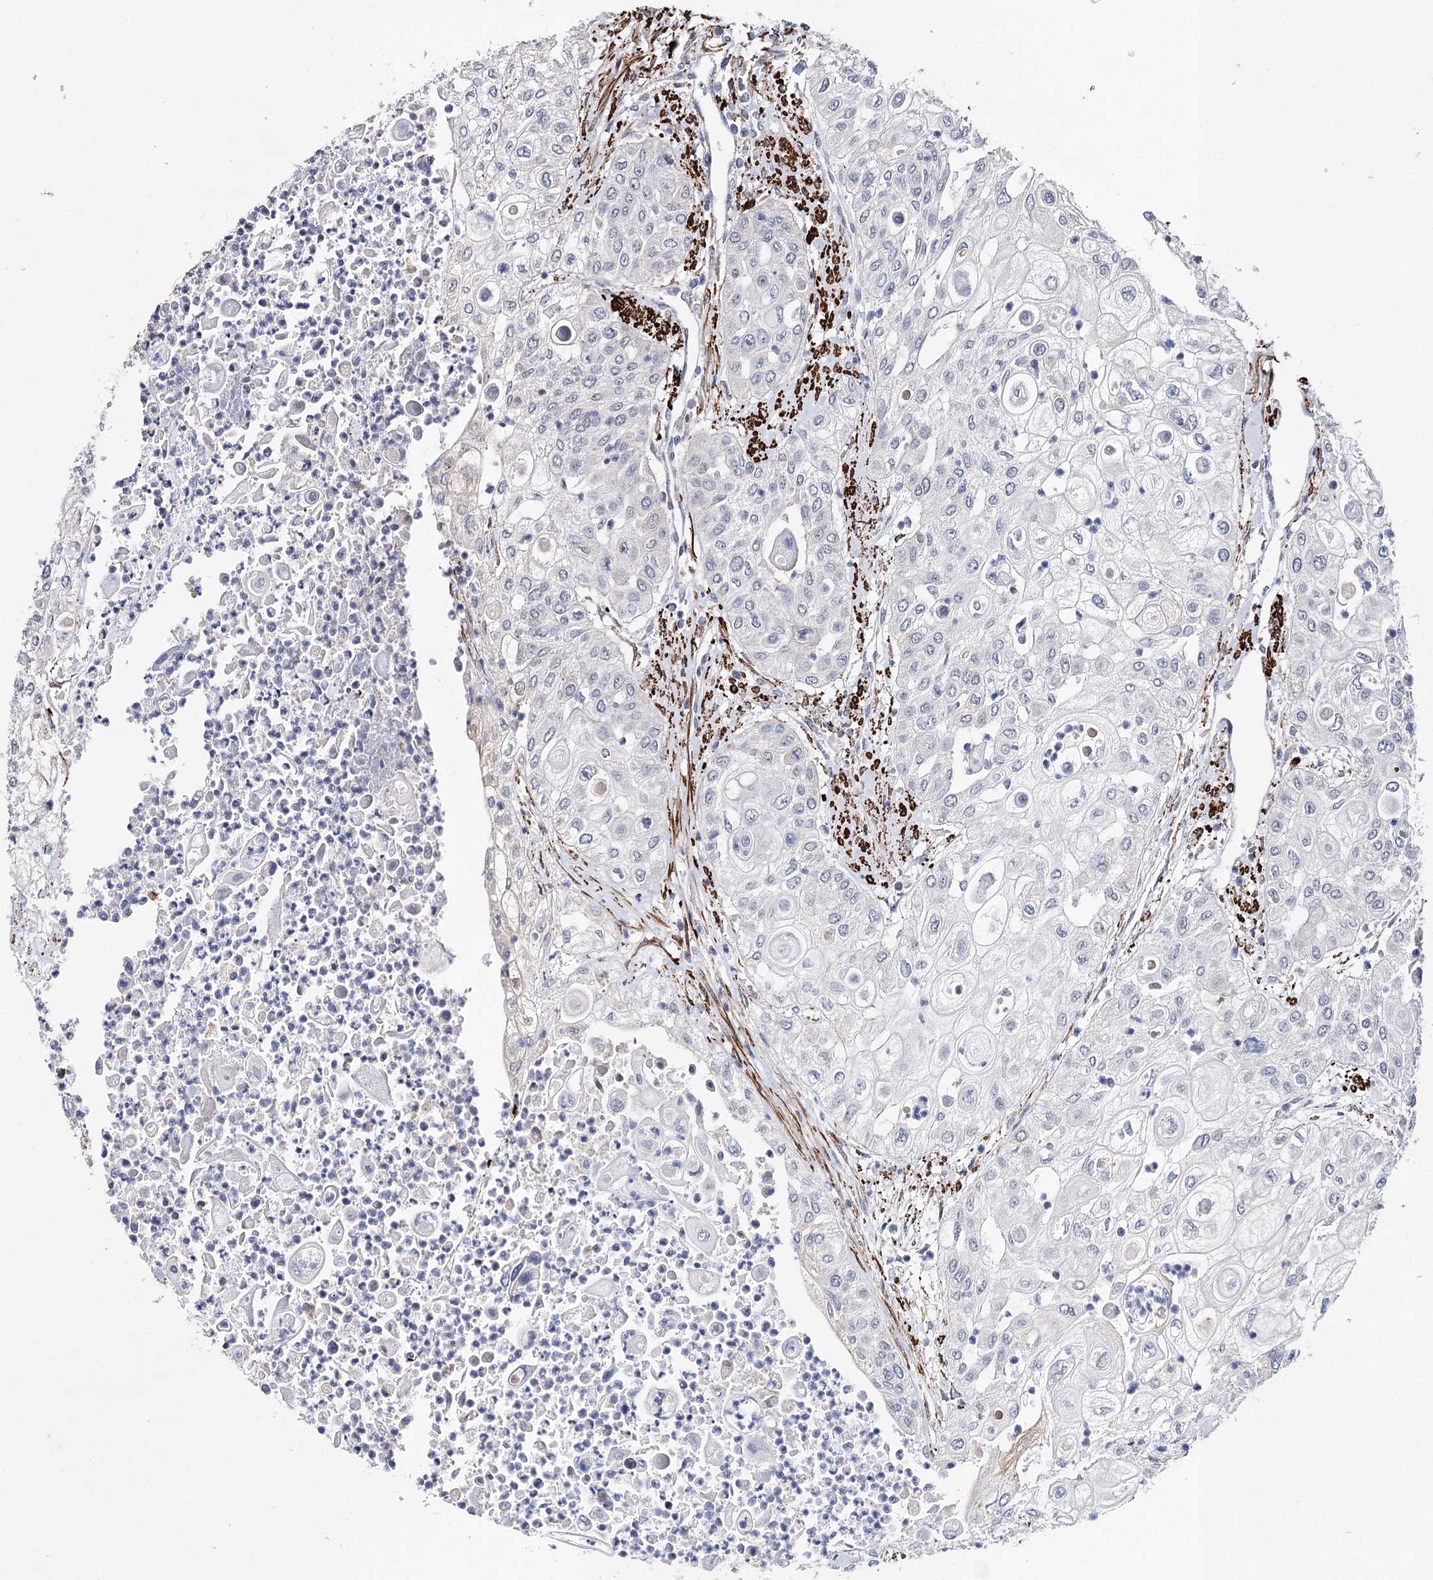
{"staining": {"intensity": "negative", "quantity": "none", "location": "none"}, "tissue": "urothelial cancer", "cell_type": "Tumor cells", "image_type": "cancer", "snomed": [{"axis": "morphology", "description": "Urothelial carcinoma, High grade"}, {"axis": "topography", "description": "Urinary bladder"}], "caption": "An image of human high-grade urothelial carcinoma is negative for staining in tumor cells. (Stains: DAB immunohistochemistry (IHC) with hematoxylin counter stain, Microscopy: brightfield microscopy at high magnification).", "gene": "CFAP46", "patient": {"sex": "female", "age": 79}}